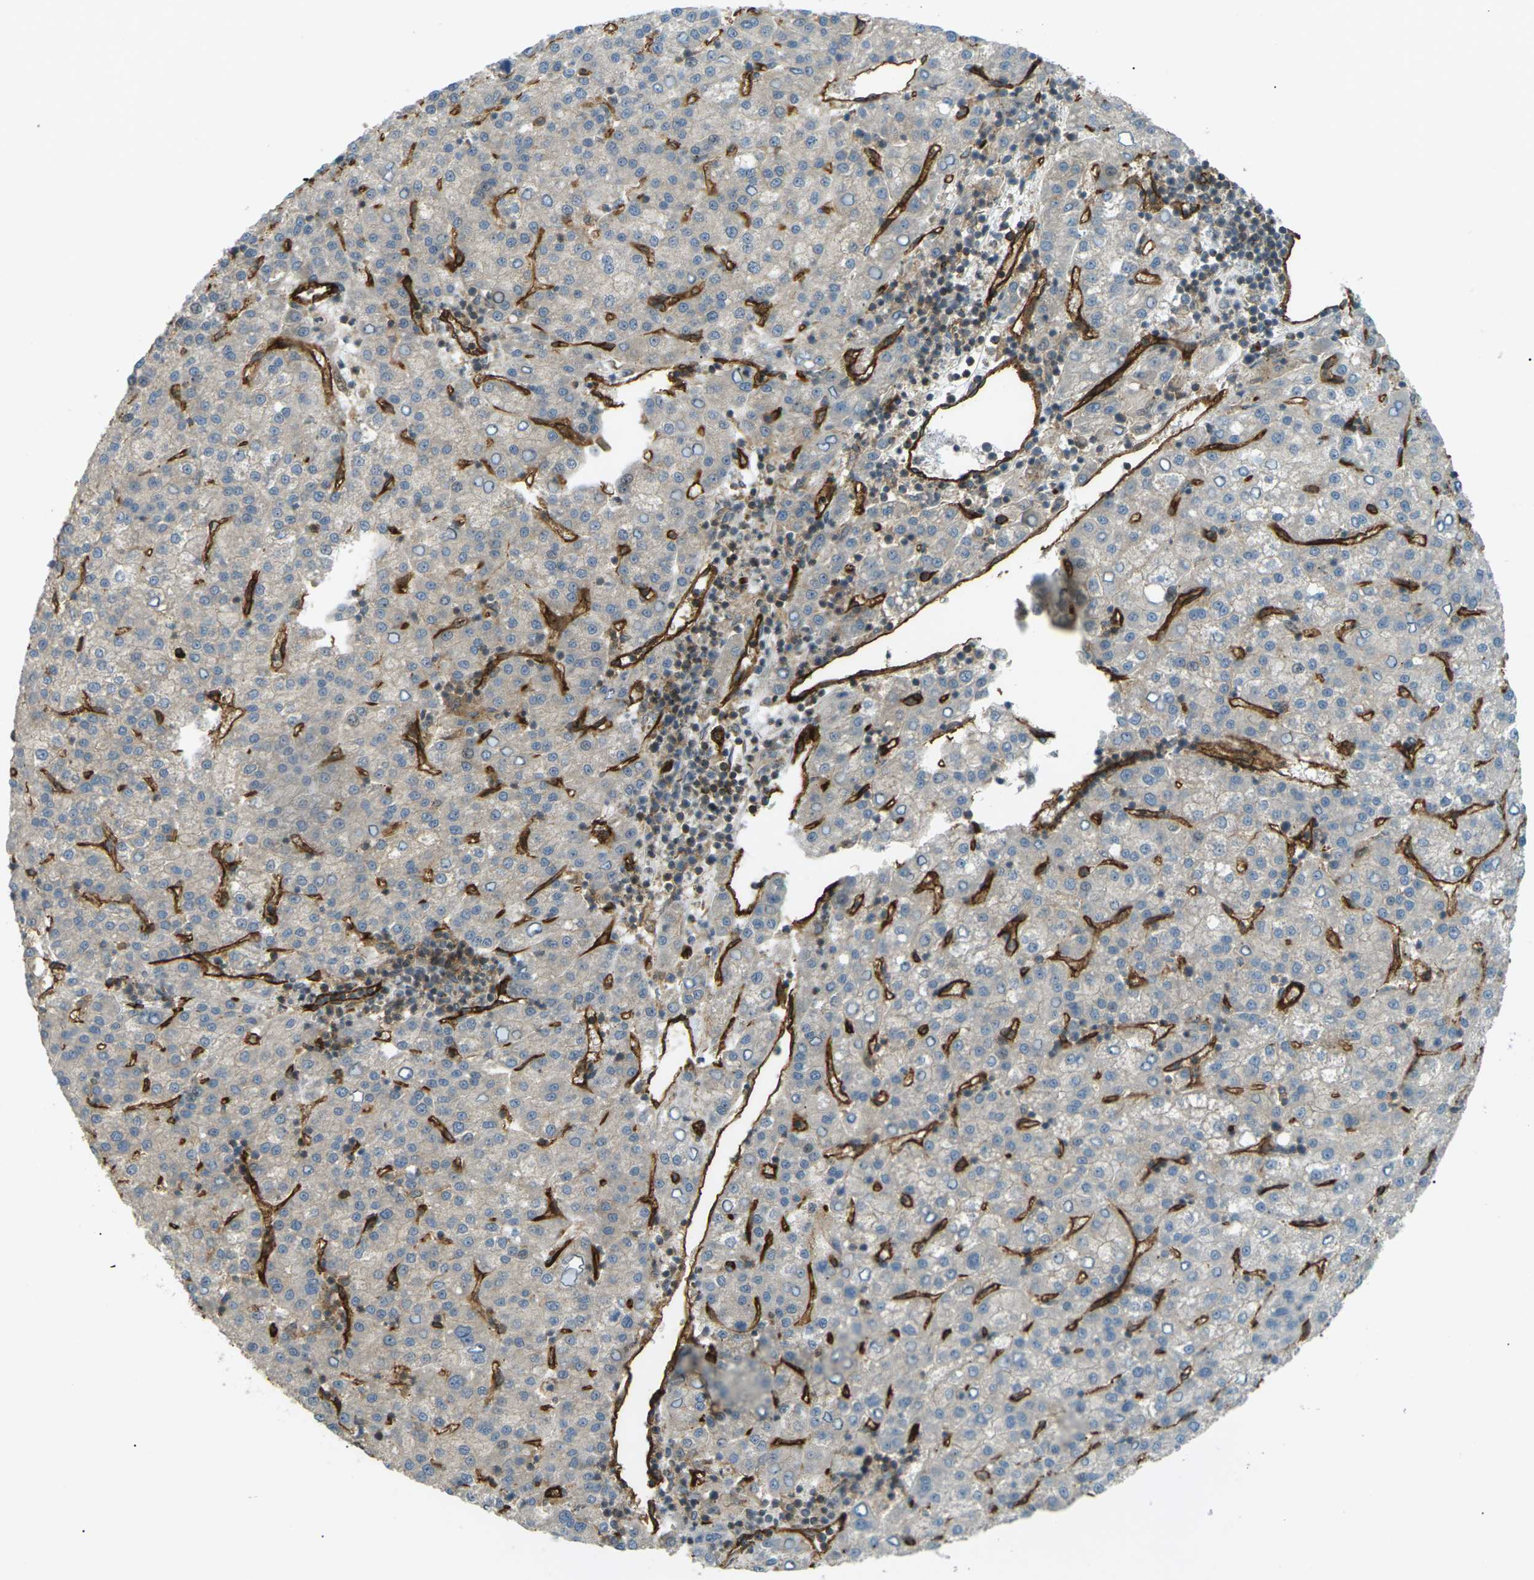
{"staining": {"intensity": "weak", "quantity": ">75%", "location": "cytoplasmic/membranous"}, "tissue": "liver cancer", "cell_type": "Tumor cells", "image_type": "cancer", "snomed": [{"axis": "morphology", "description": "Carcinoma, Hepatocellular, NOS"}, {"axis": "topography", "description": "Liver"}], "caption": "There is low levels of weak cytoplasmic/membranous expression in tumor cells of liver cancer, as demonstrated by immunohistochemical staining (brown color).", "gene": "S1PR1", "patient": {"sex": "female", "age": 58}}